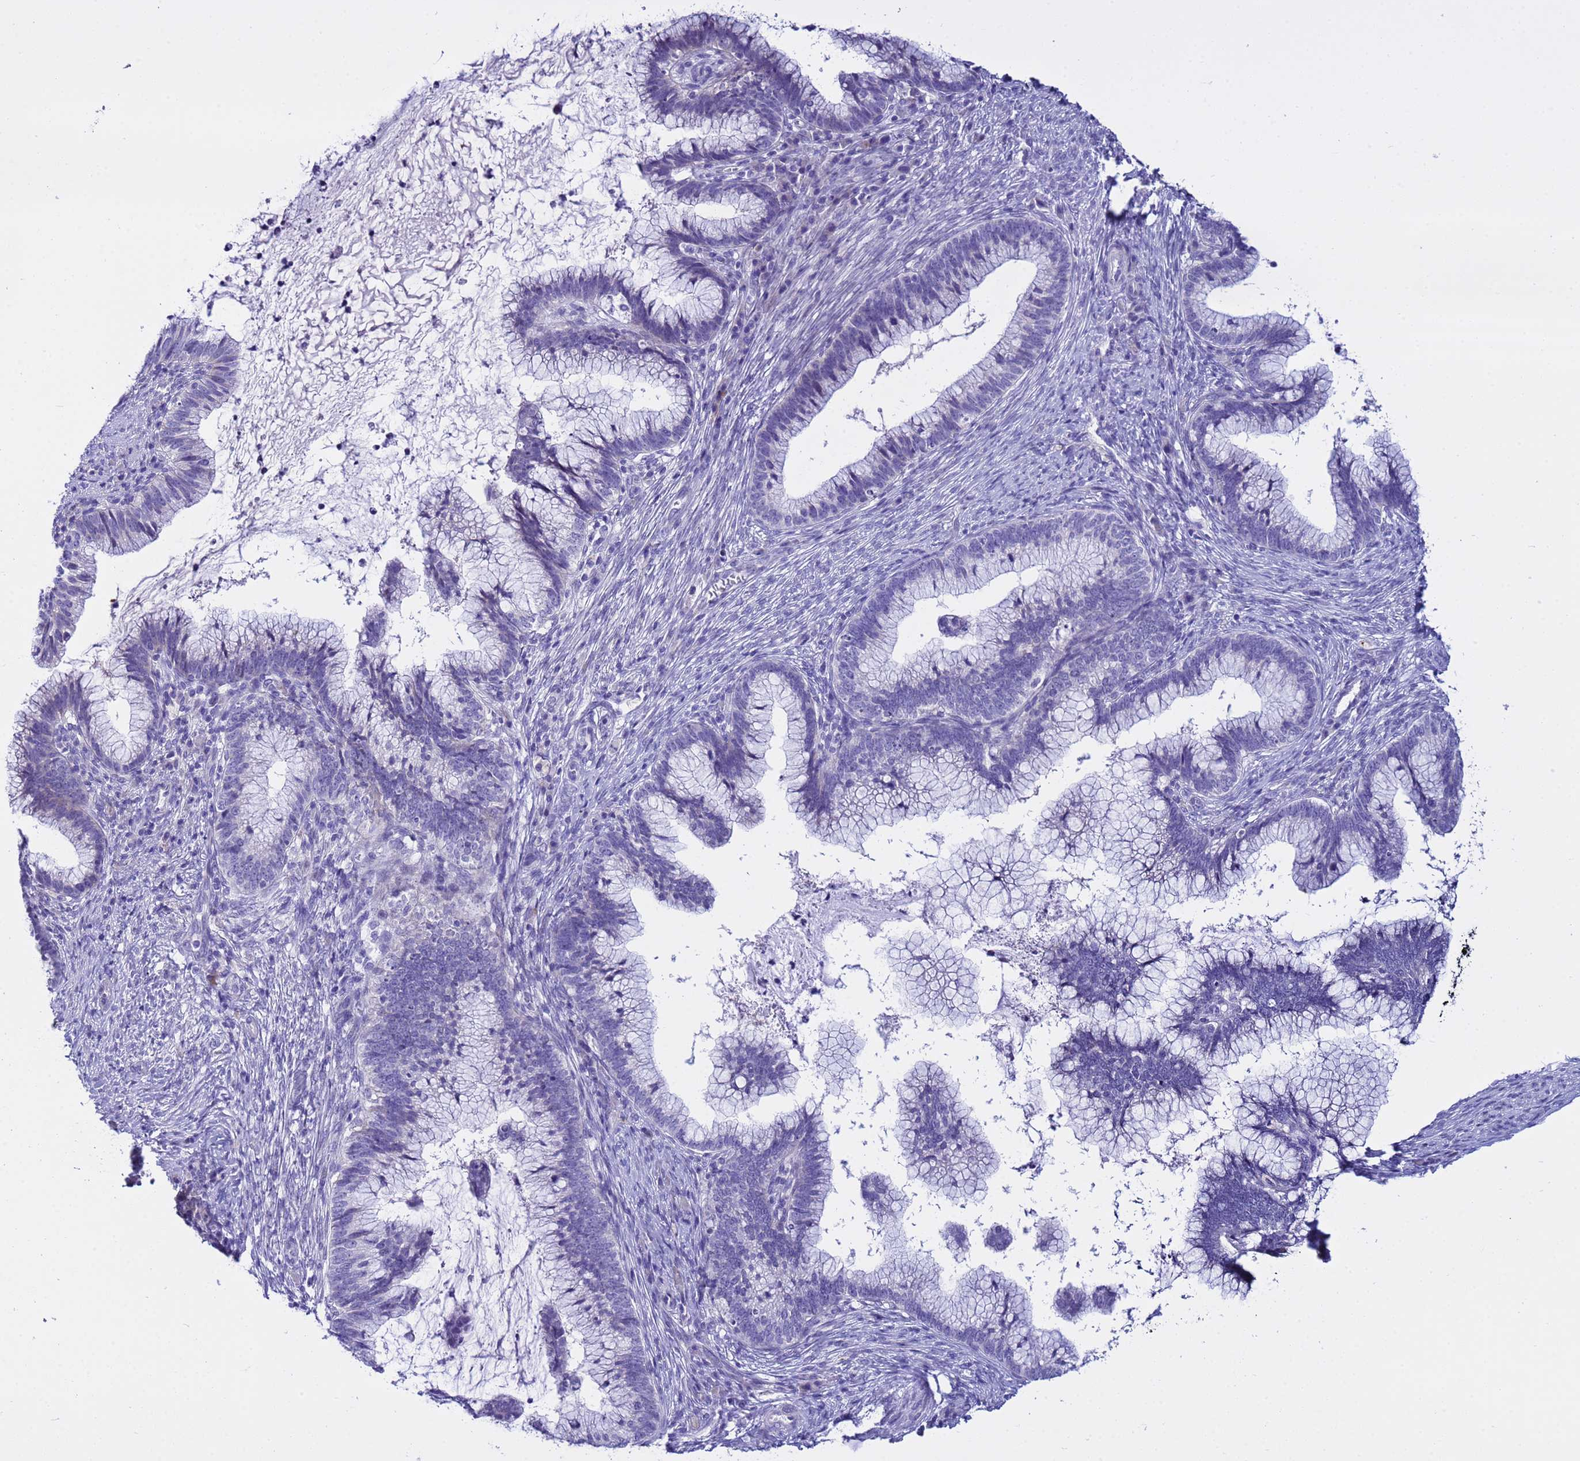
{"staining": {"intensity": "negative", "quantity": "none", "location": "none"}, "tissue": "cervical cancer", "cell_type": "Tumor cells", "image_type": "cancer", "snomed": [{"axis": "morphology", "description": "Adenocarcinoma, NOS"}, {"axis": "topography", "description": "Cervix"}], "caption": "Tumor cells are negative for protein expression in human cervical cancer. The staining is performed using DAB (3,3'-diaminobenzidine) brown chromogen with nuclei counter-stained in using hematoxylin.", "gene": "IGSF11", "patient": {"sex": "female", "age": 36}}